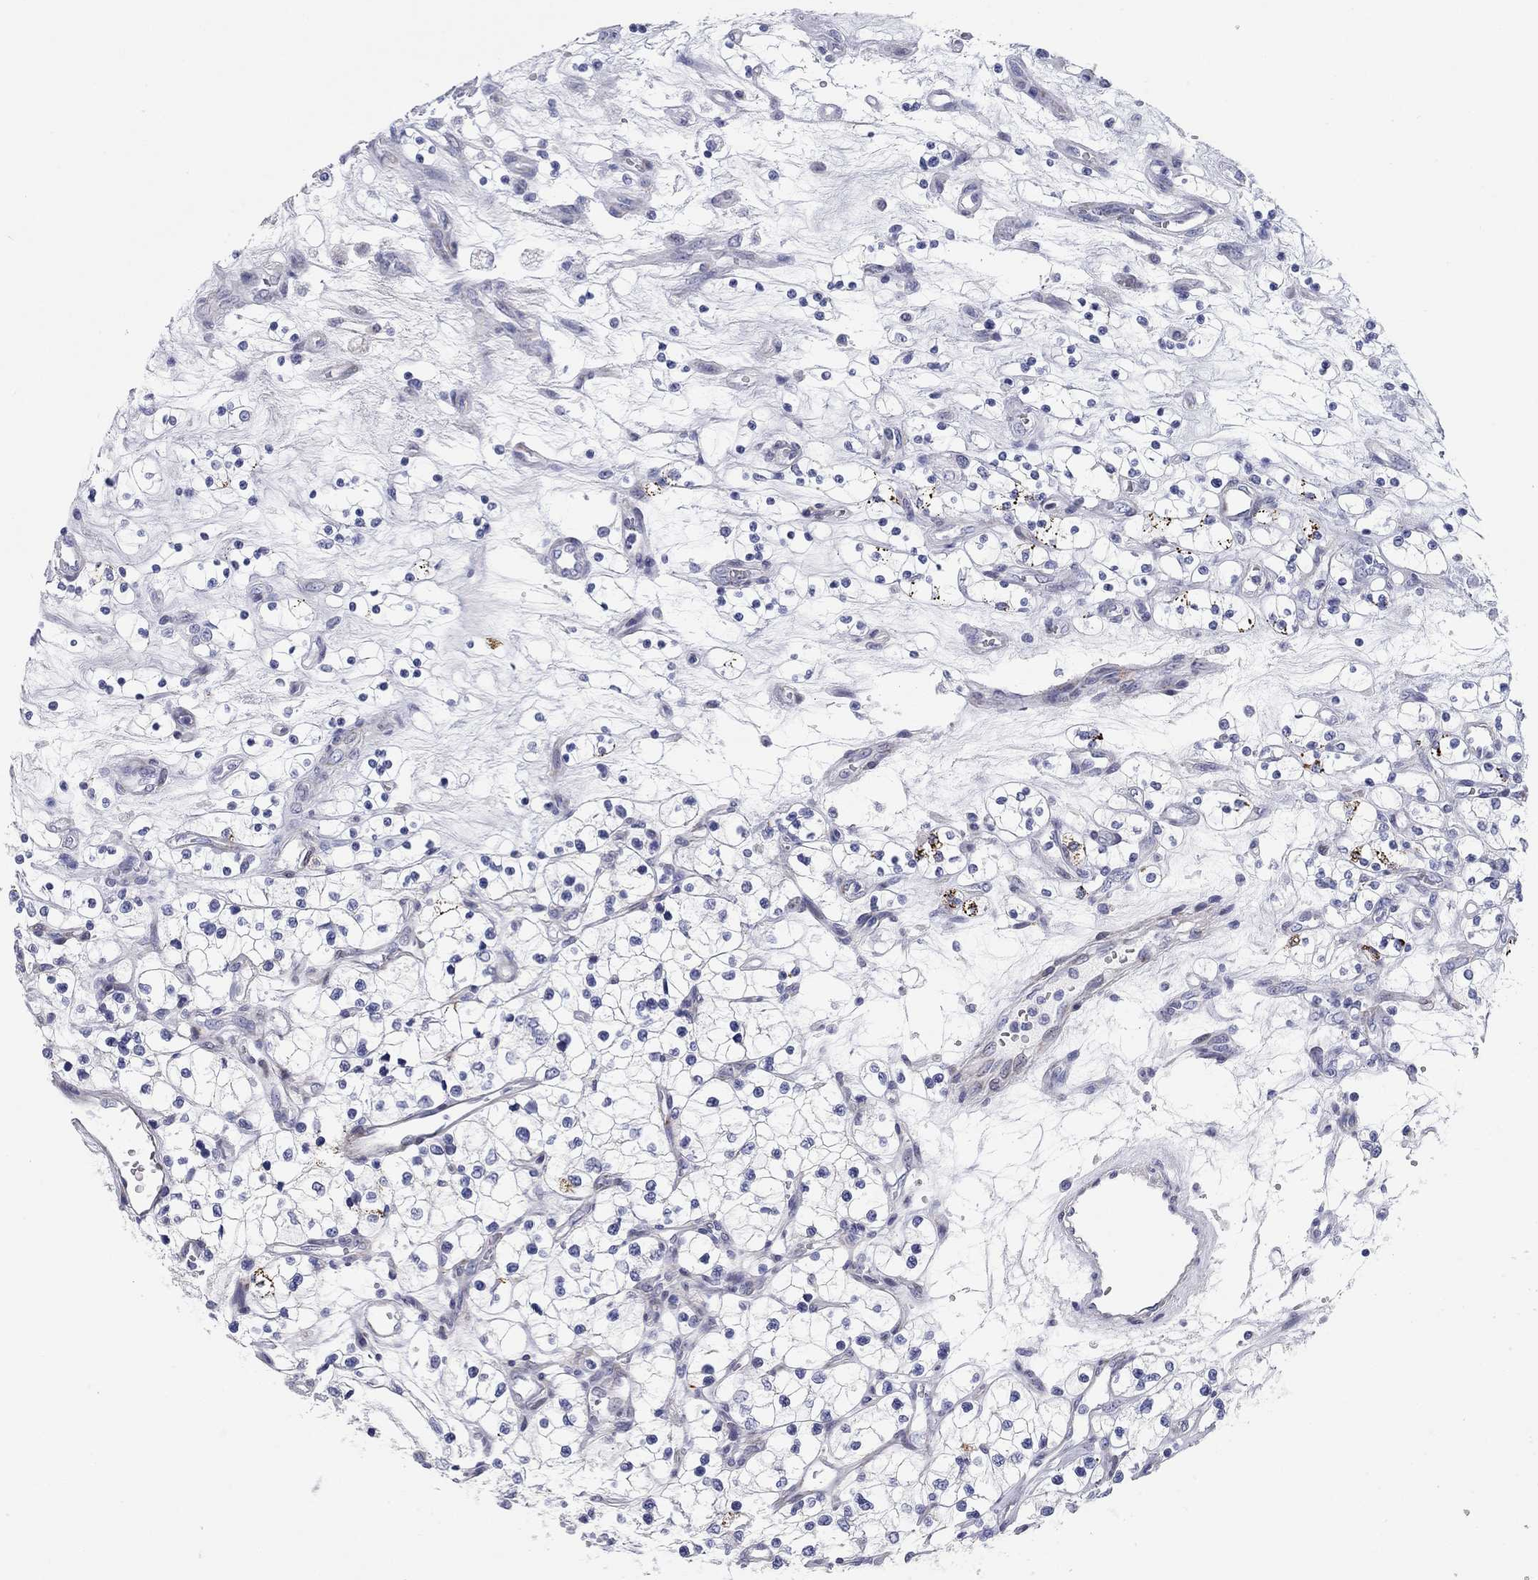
{"staining": {"intensity": "strong", "quantity": "<25%", "location": "cytoplasmic/membranous"}, "tissue": "renal cancer", "cell_type": "Tumor cells", "image_type": "cancer", "snomed": [{"axis": "morphology", "description": "Adenocarcinoma, NOS"}, {"axis": "topography", "description": "Kidney"}], "caption": "Tumor cells show medium levels of strong cytoplasmic/membranous expression in approximately <25% of cells in human adenocarcinoma (renal). (Brightfield microscopy of DAB IHC at high magnification).", "gene": "CHI3L2", "patient": {"sex": "female", "age": 69}}